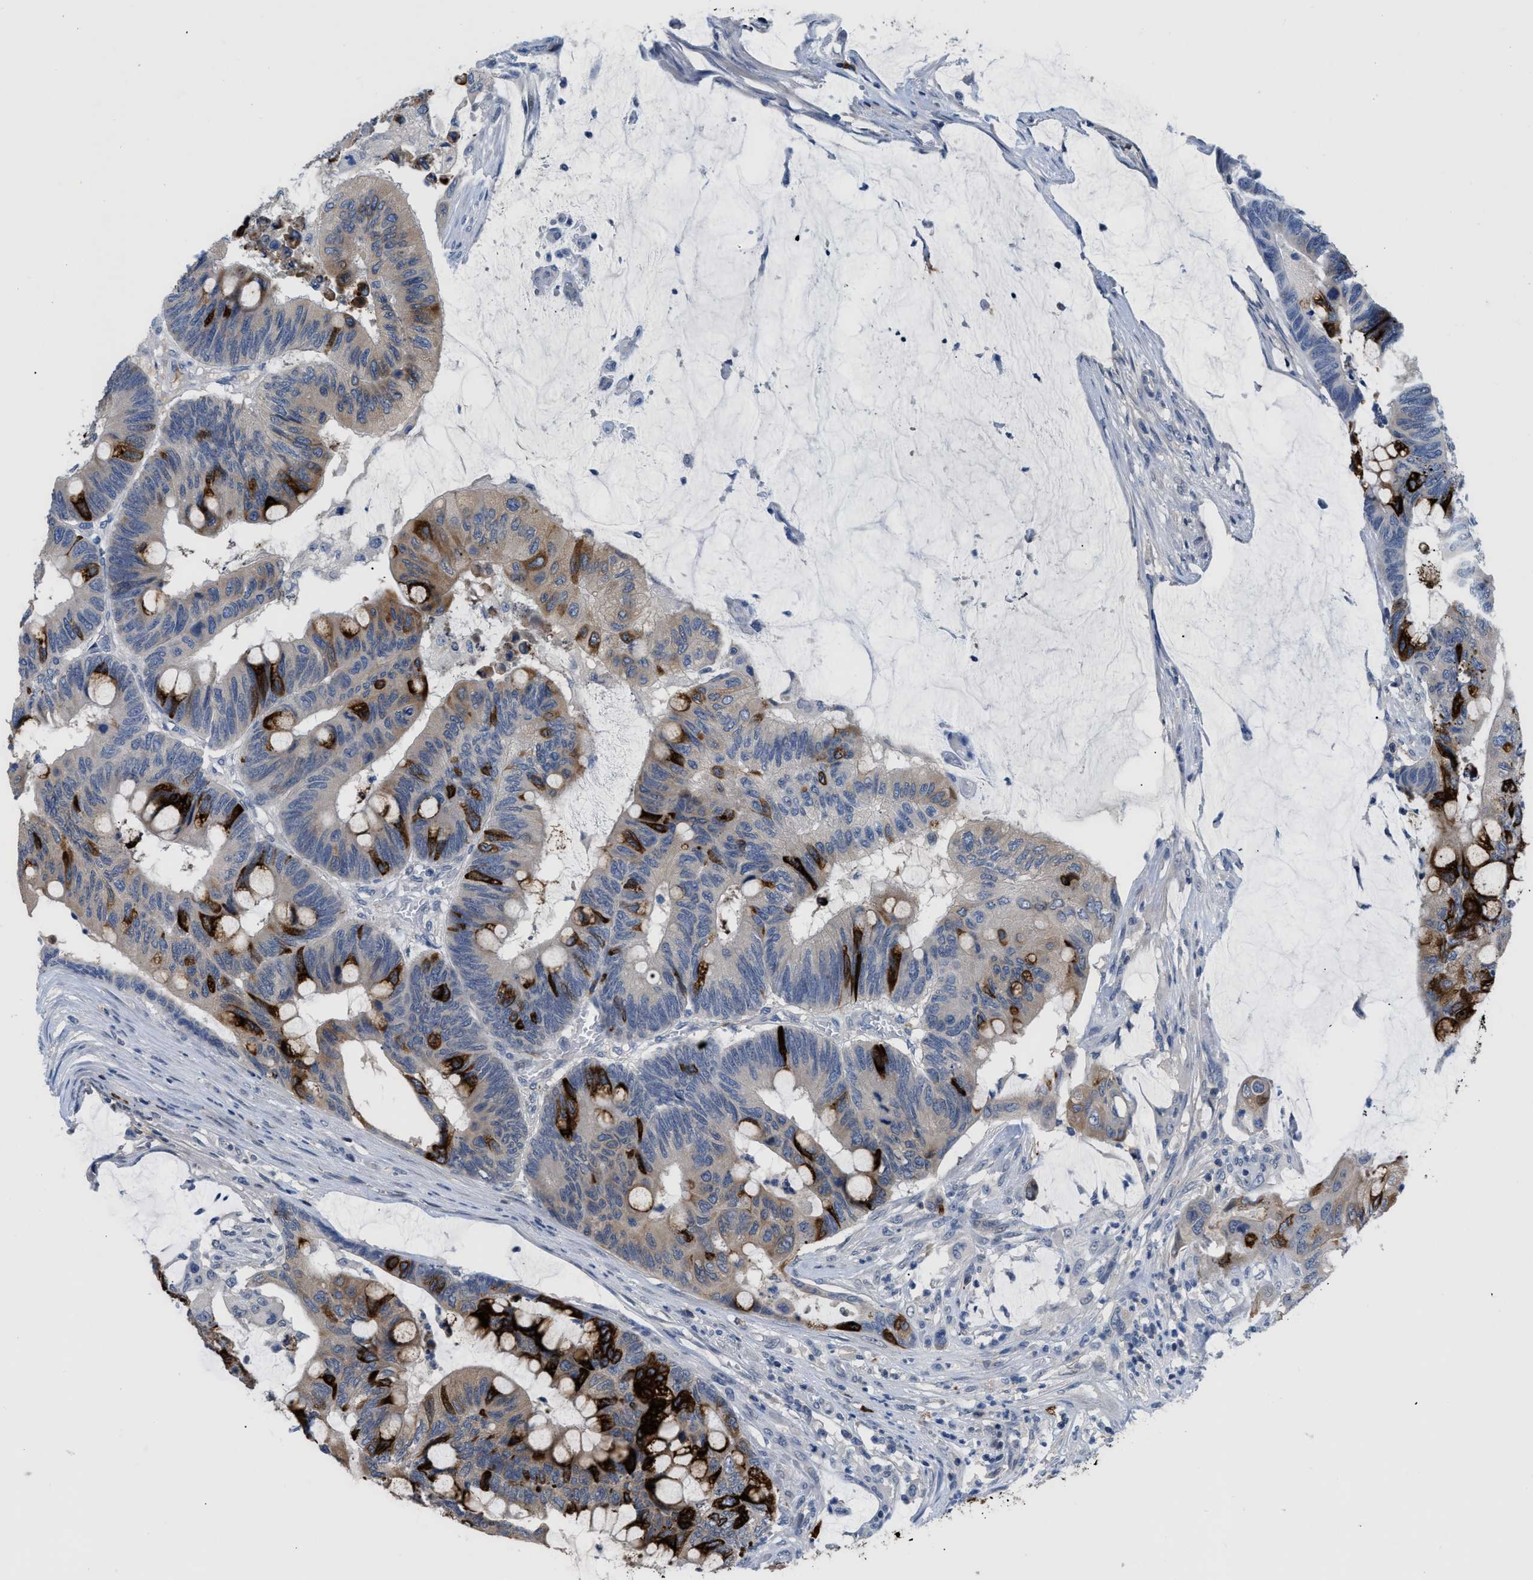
{"staining": {"intensity": "strong", "quantity": "<25%", "location": "cytoplasmic/membranous"}, "tissue": "colorectal cancer", "cell_type": "Tumor cells", "image_type": "cancer", "snomed": [{"axis": "morphology", "description": "Normal tissue, NOS"}, {"axis": "morphology", "description": "Adenocarcinoma, NOS"}, {"axis": "topography", "description": "Rectum"}], "caption": "A medium amount of strong cytoplasmic/membranous positivity is identified in approximately <25% of tumor cells in colorectal adenocarcinoma tissue. The protein of interest is shown in brown color, while the nuclei are stained blue.", "gene": "OR9K2", "patient": {"sex": "male", "age": 92}}